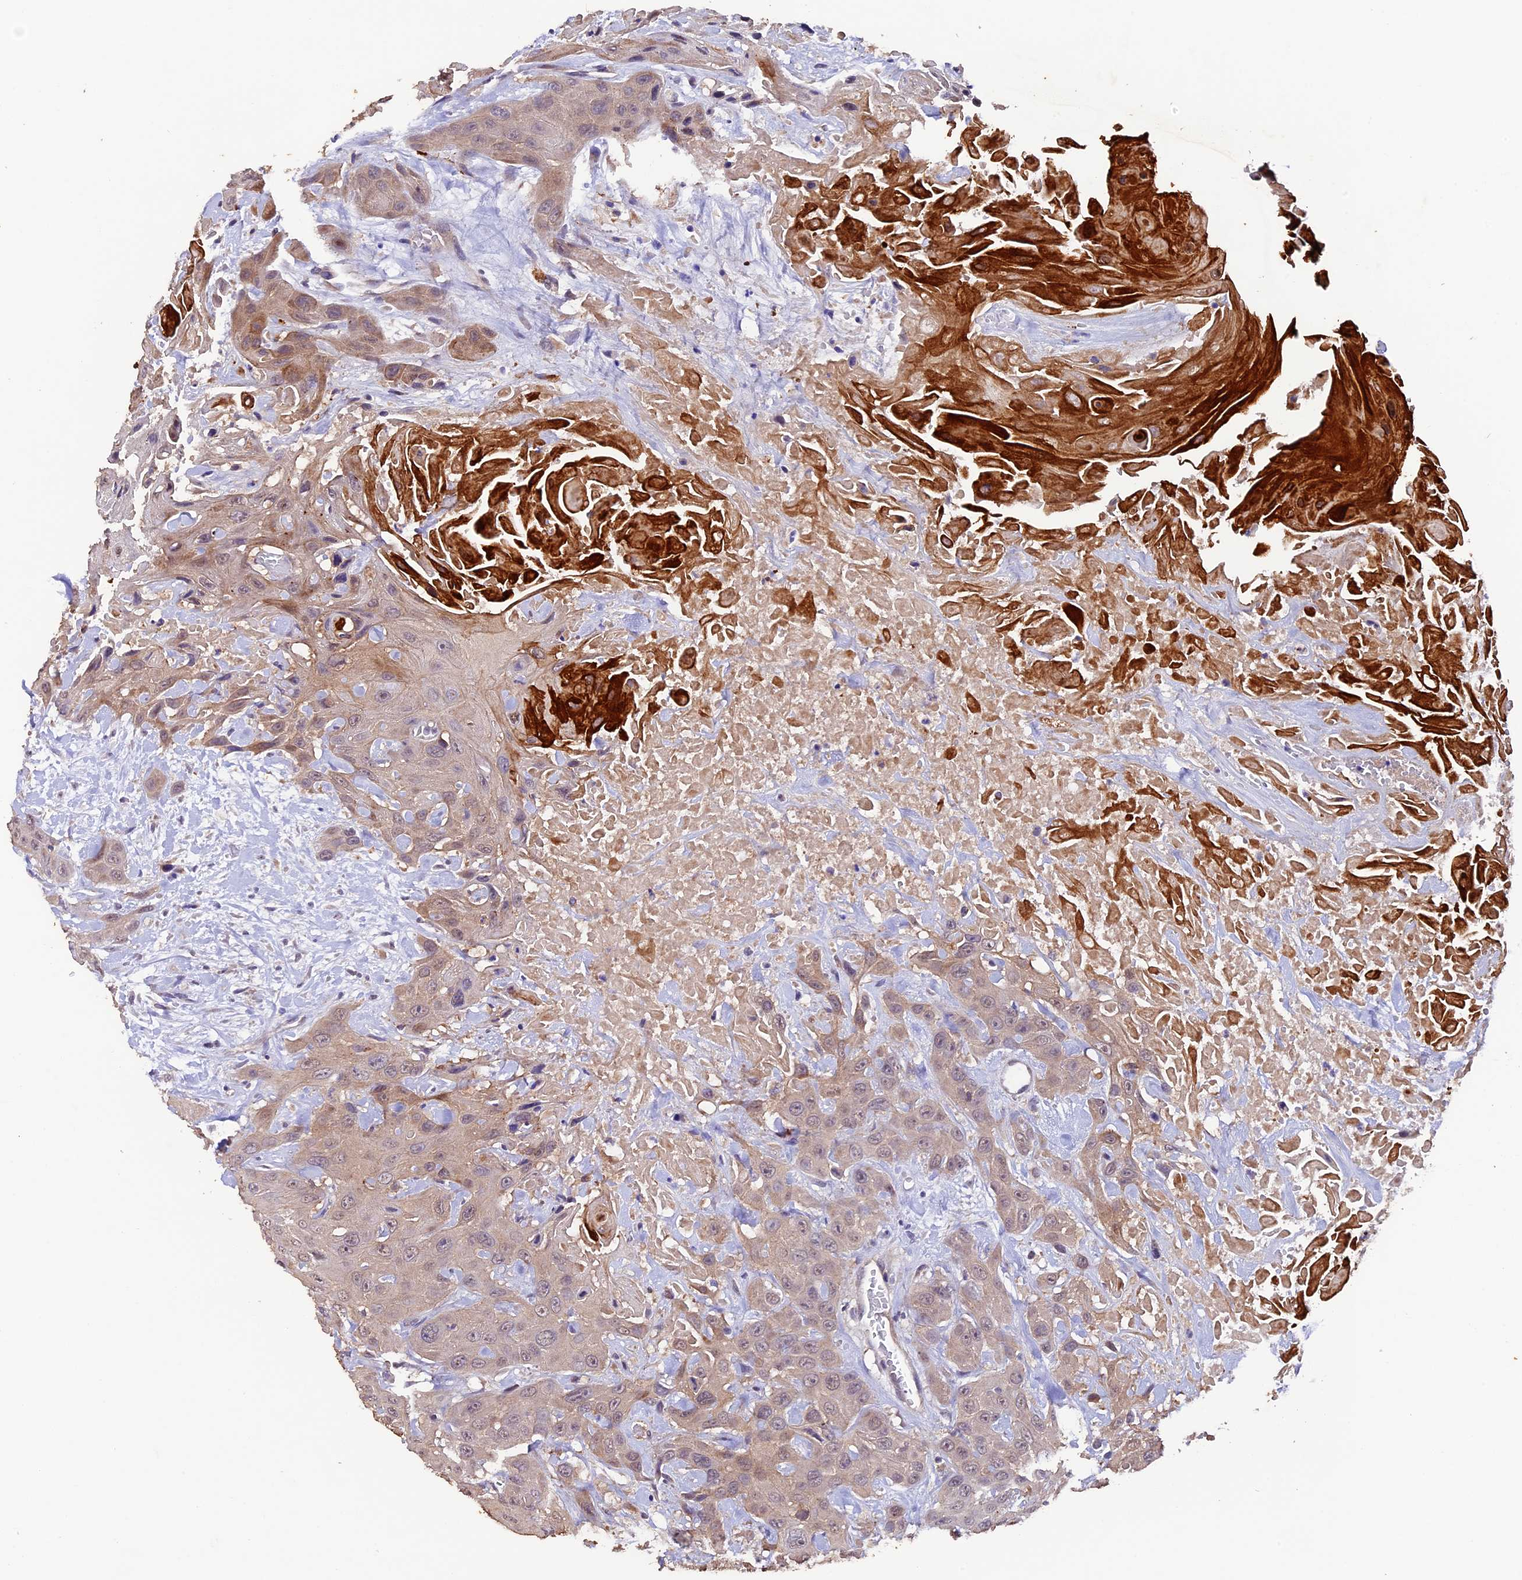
{"staining": {"intensity": "weak", "quantity": ">75%", "location": "cytoplasmic/membranous"}, "tissue": "head and neck cancer", "cell_type": "Tumor cells", "image_type": "cancer", "snomed": [{"axis": "morphology", "description": "Squamous cell carcinoma, NOS"}, {"axis": "topography", "description": "Head-Neck"}], "caption": "Brown immunohistochemical staining in head and neck cancer (squamous cell carcinoma) shows weak cytoplasmic/membranous expression in about >75% of tumor cells.", "gene": "NCK2", "patient": {"sex": "male", "age": 81}}